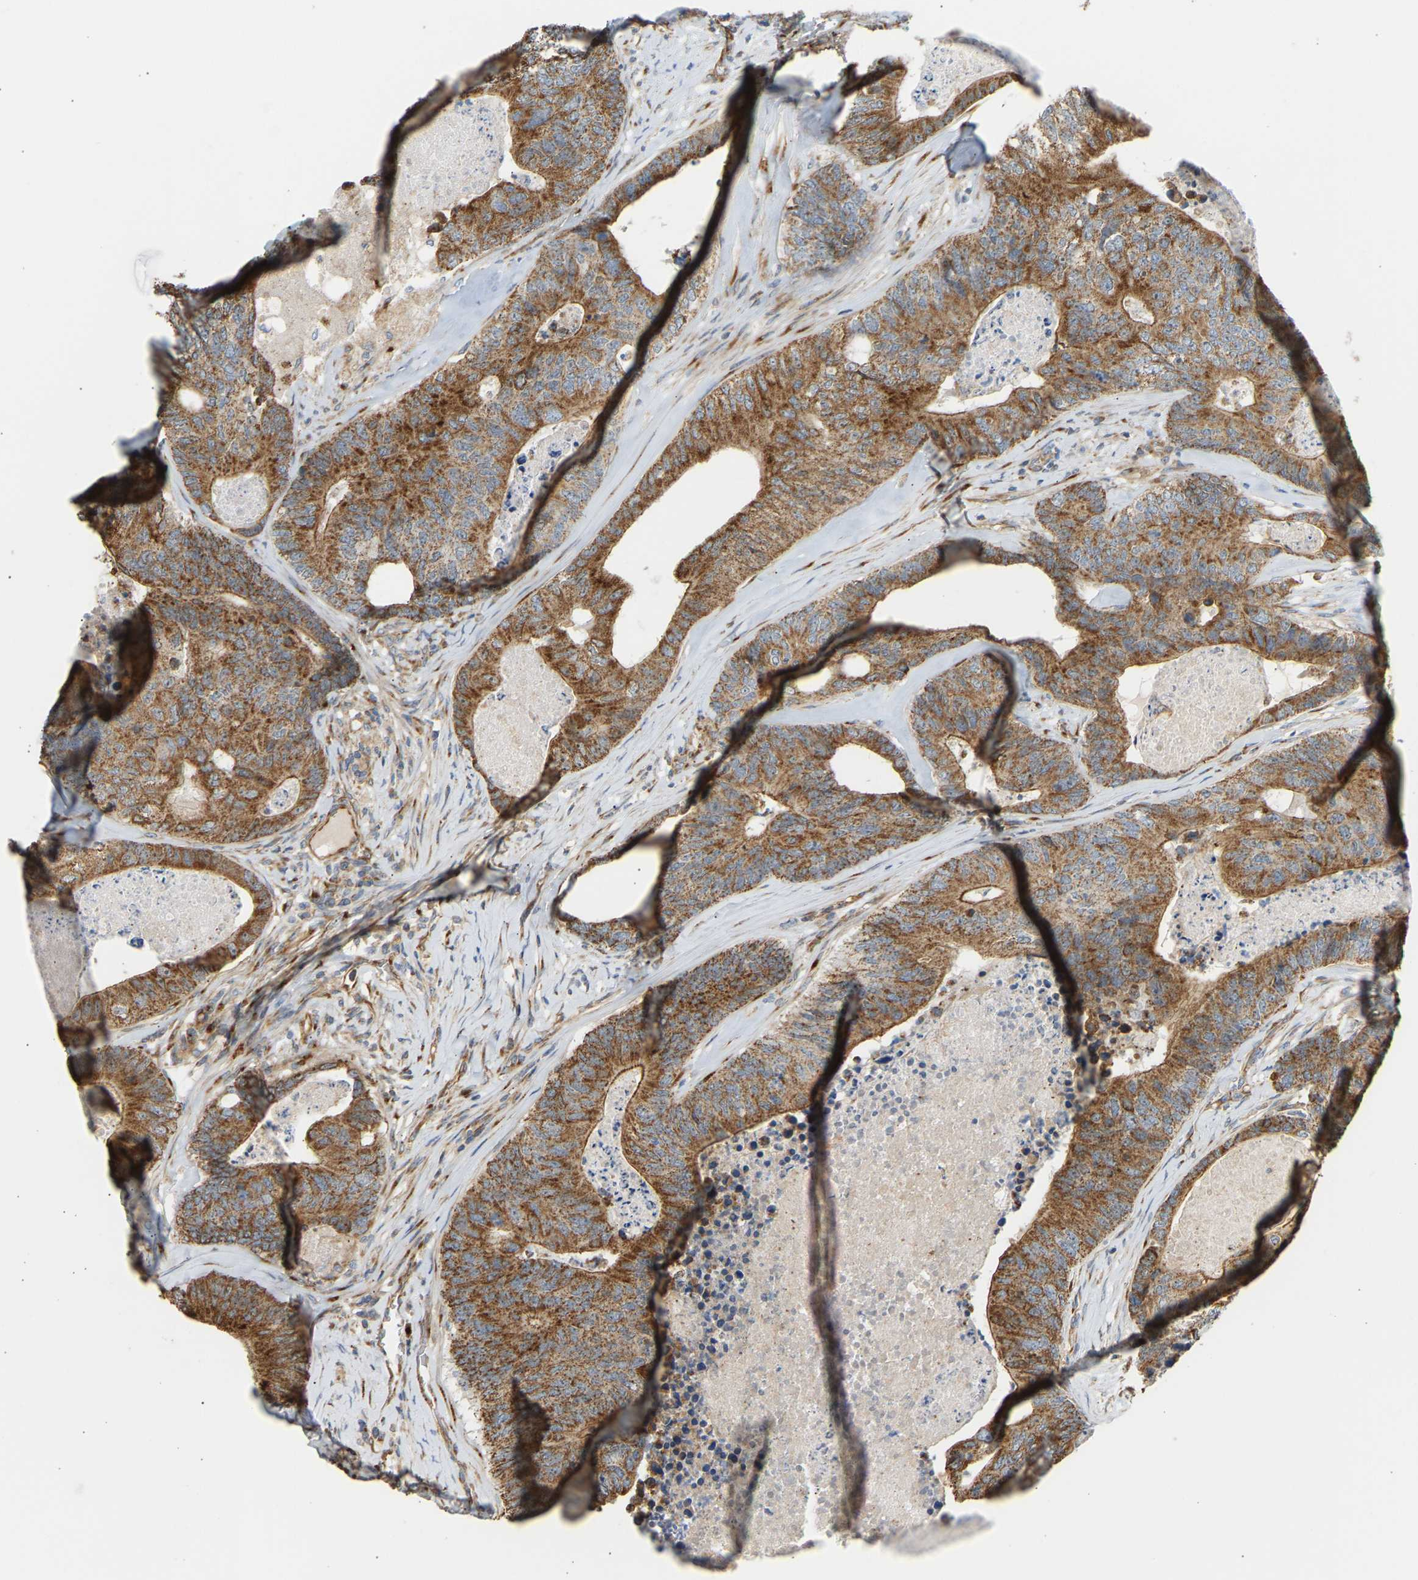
{"staining": {"intensity": "moderate", "quantity": ">75%", "location": "cytoplasmic/membranous"}, "tissue": "colorectal cancer", "cell_type": "Tumor cells", "image_type": "cancer", "snomed": [{"axis": "morphology", "description": "Adenocarcinoma, NOS"}, {"axis": "topography", "description": "Colon"}], "caption": "This is a histology image of immunohistochemistry (IHC) staining of colorectal cancer (adenocarcinoma), which shows moderate expression in the cytoplasmic/membranous of tumor cells.", "gene": "YIPF2", "patient": {"sex": "female", "age": 67}}